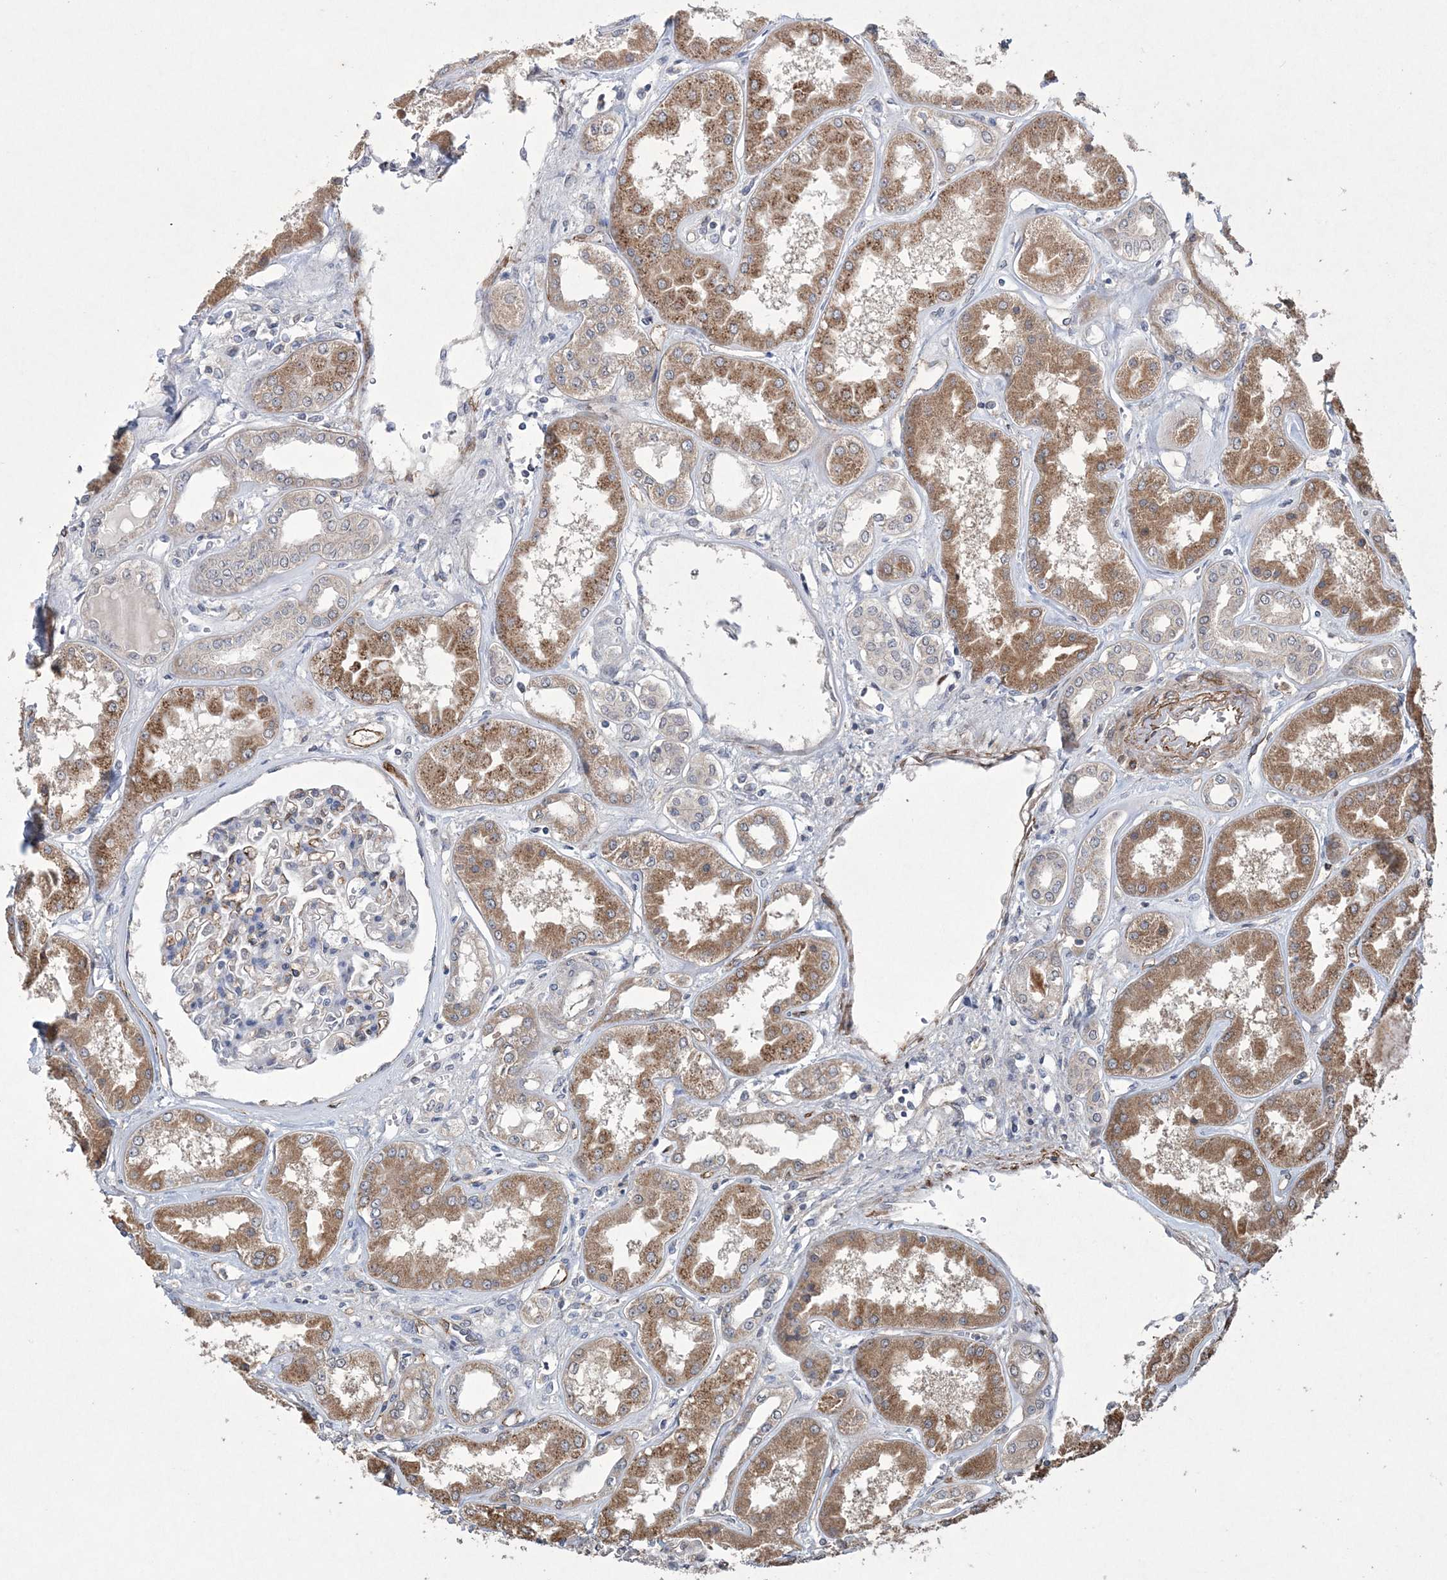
{"staining": {"intensity": "moderate", "quantity": "<25%", "location": "cytoplasmic/membranous"}, "tissue": "kidney", "cell_type": "Cells in glomeruli", "image_type": "normal", "snomed": [{"axis": "morphology", "description": "Normal tissue, NOS"}, {"axis": "topography", "description": "Kidney"}], "caption": "A photomicrograph of human kidney stained for a protein shows moderate cytoplasmic/membranous brown staining in cells in glomeruli.", "gene": "DPCD", "patient": {"sex": "female", "age": 56}}